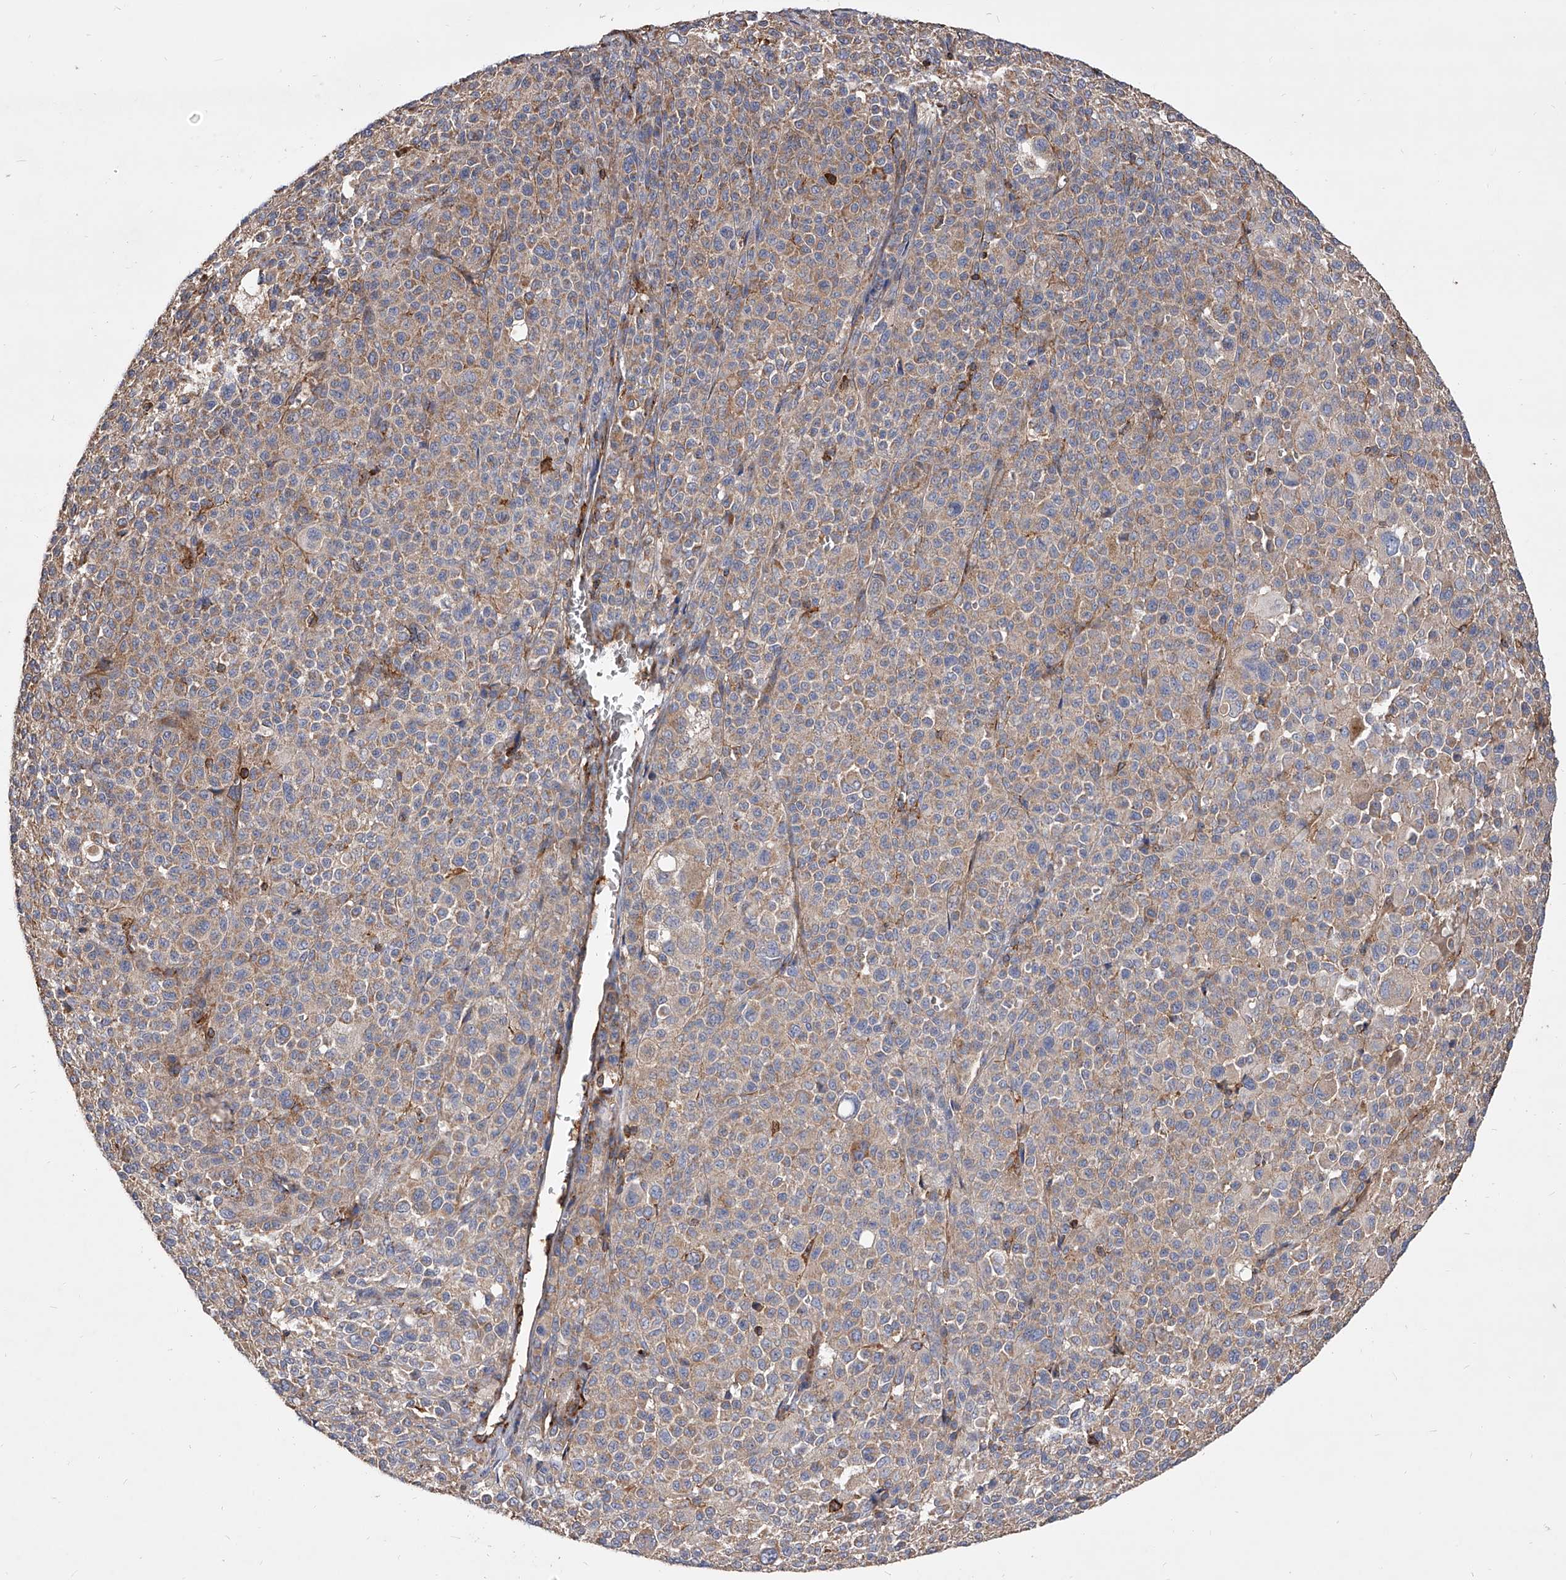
{"staining": {"intensity": "weak", "quantity": "<25%", "location": "cytoplasmic/membranous"}, "tissue": "melanoma", "cell_type": "Tumor cells", "image_type": "cancer", "snomed": [{"axis": "morphology", "description": "Malignant melanoma, Metastatic site"}, {"axis": "topography", "description": "Skin"}], "caption": "This is an immunohistochemistry (IHC) micrograph of melanoma. There is no positivity in tumor cells.", "gene": "PISD", "patient": {"sex": "female", "age": 74}}